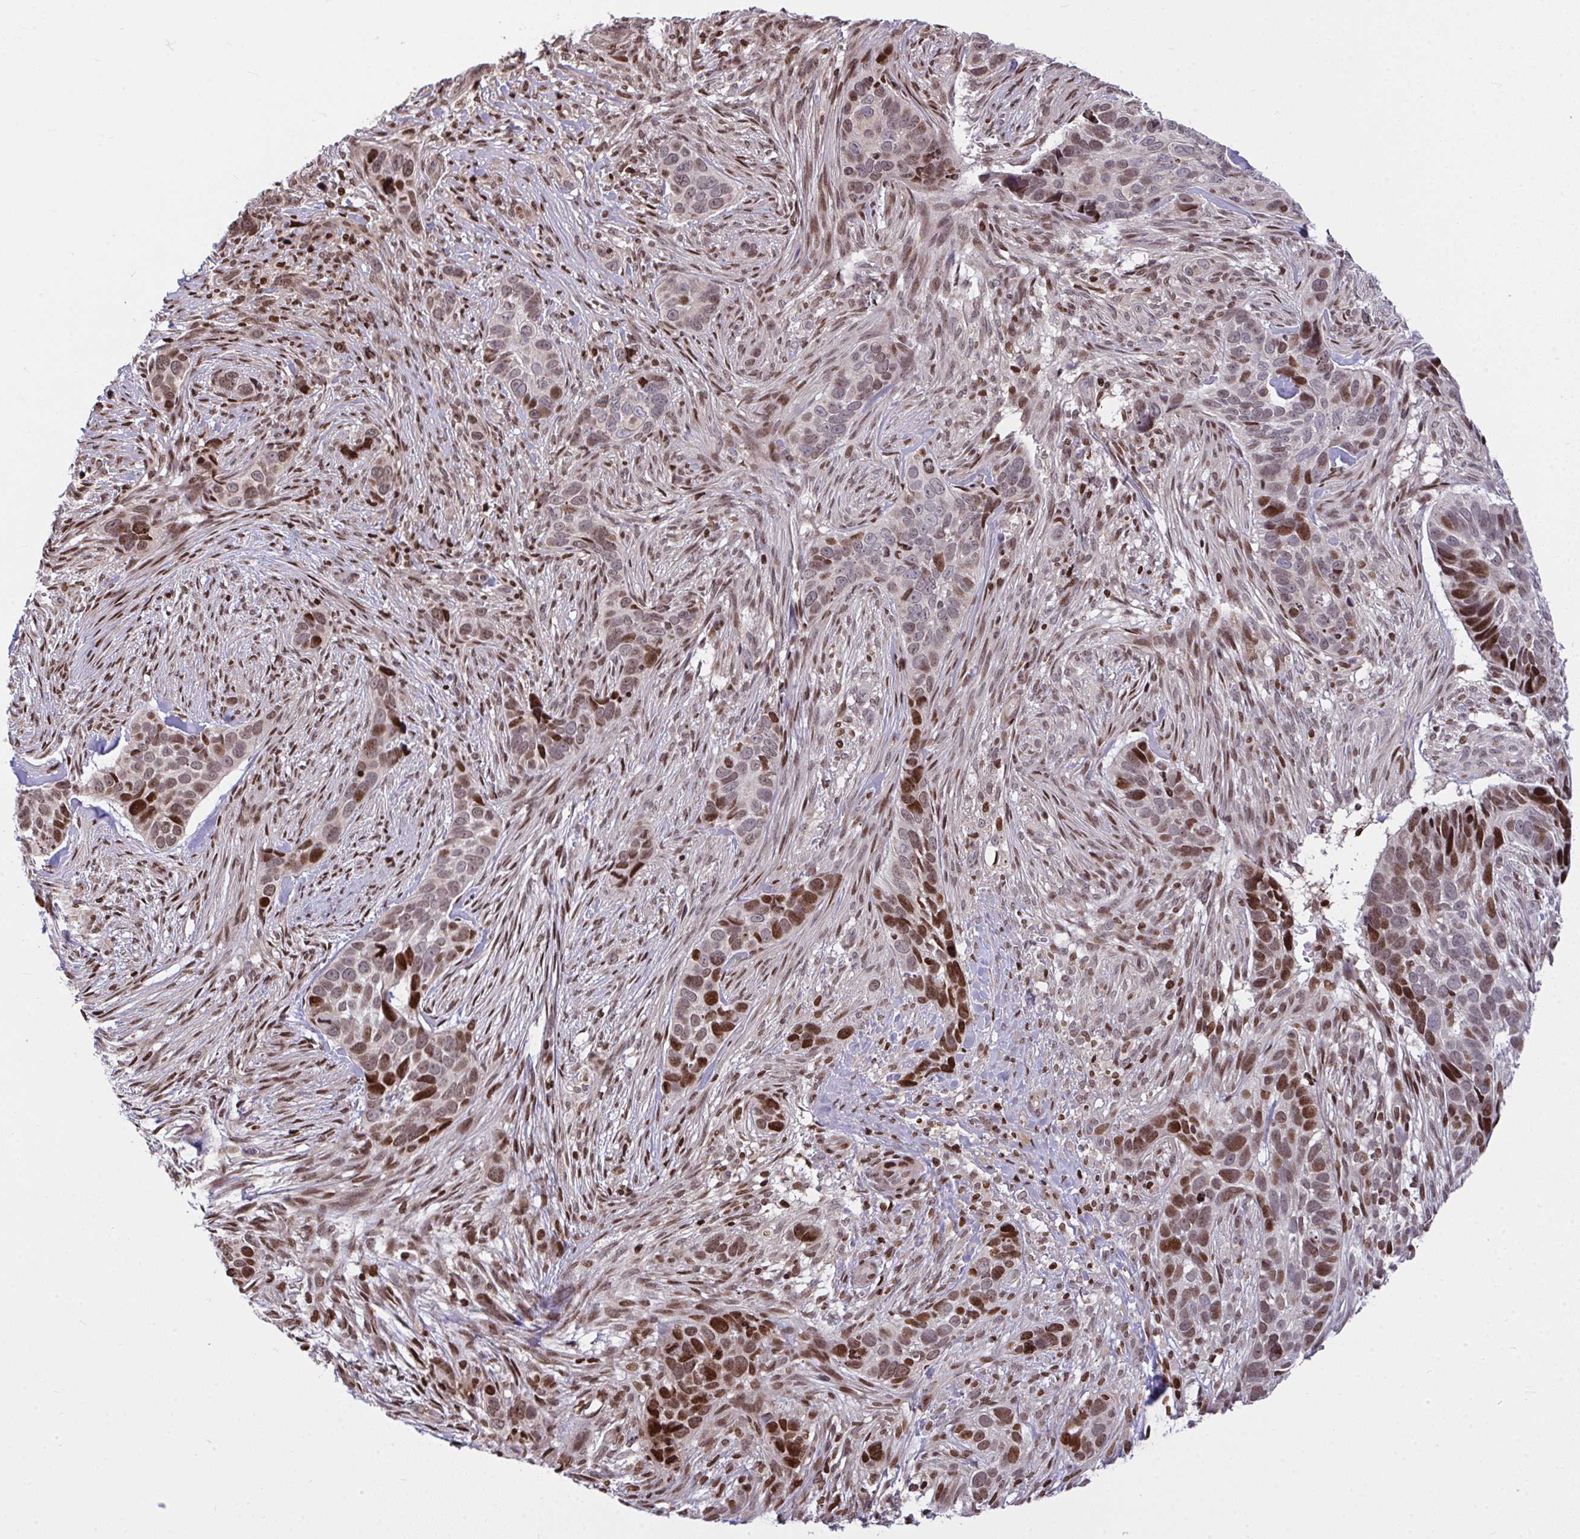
{"staining": {"intensity": "moderate", "quantity": "25%-75%", "location": "nuclear"}, "tissue": "skin cancer", "cell_type": "Tumor cells", "image_type": "cancer", "snomed": [{"axis": "morphology", "description": "Basal cell carcinoma"}, {"axis": "topography", "description": "Skin"}], "caption": "Moderate nuclear expression is appreciated in approximately 25%-75% of tumor cells in basal cell carcinoma (skin). (brown staining indicates protein expression, while blue staining denotes nuclei).", "gene": "RAPGEF5", "patient": {"sex": "female", "age": 82}}